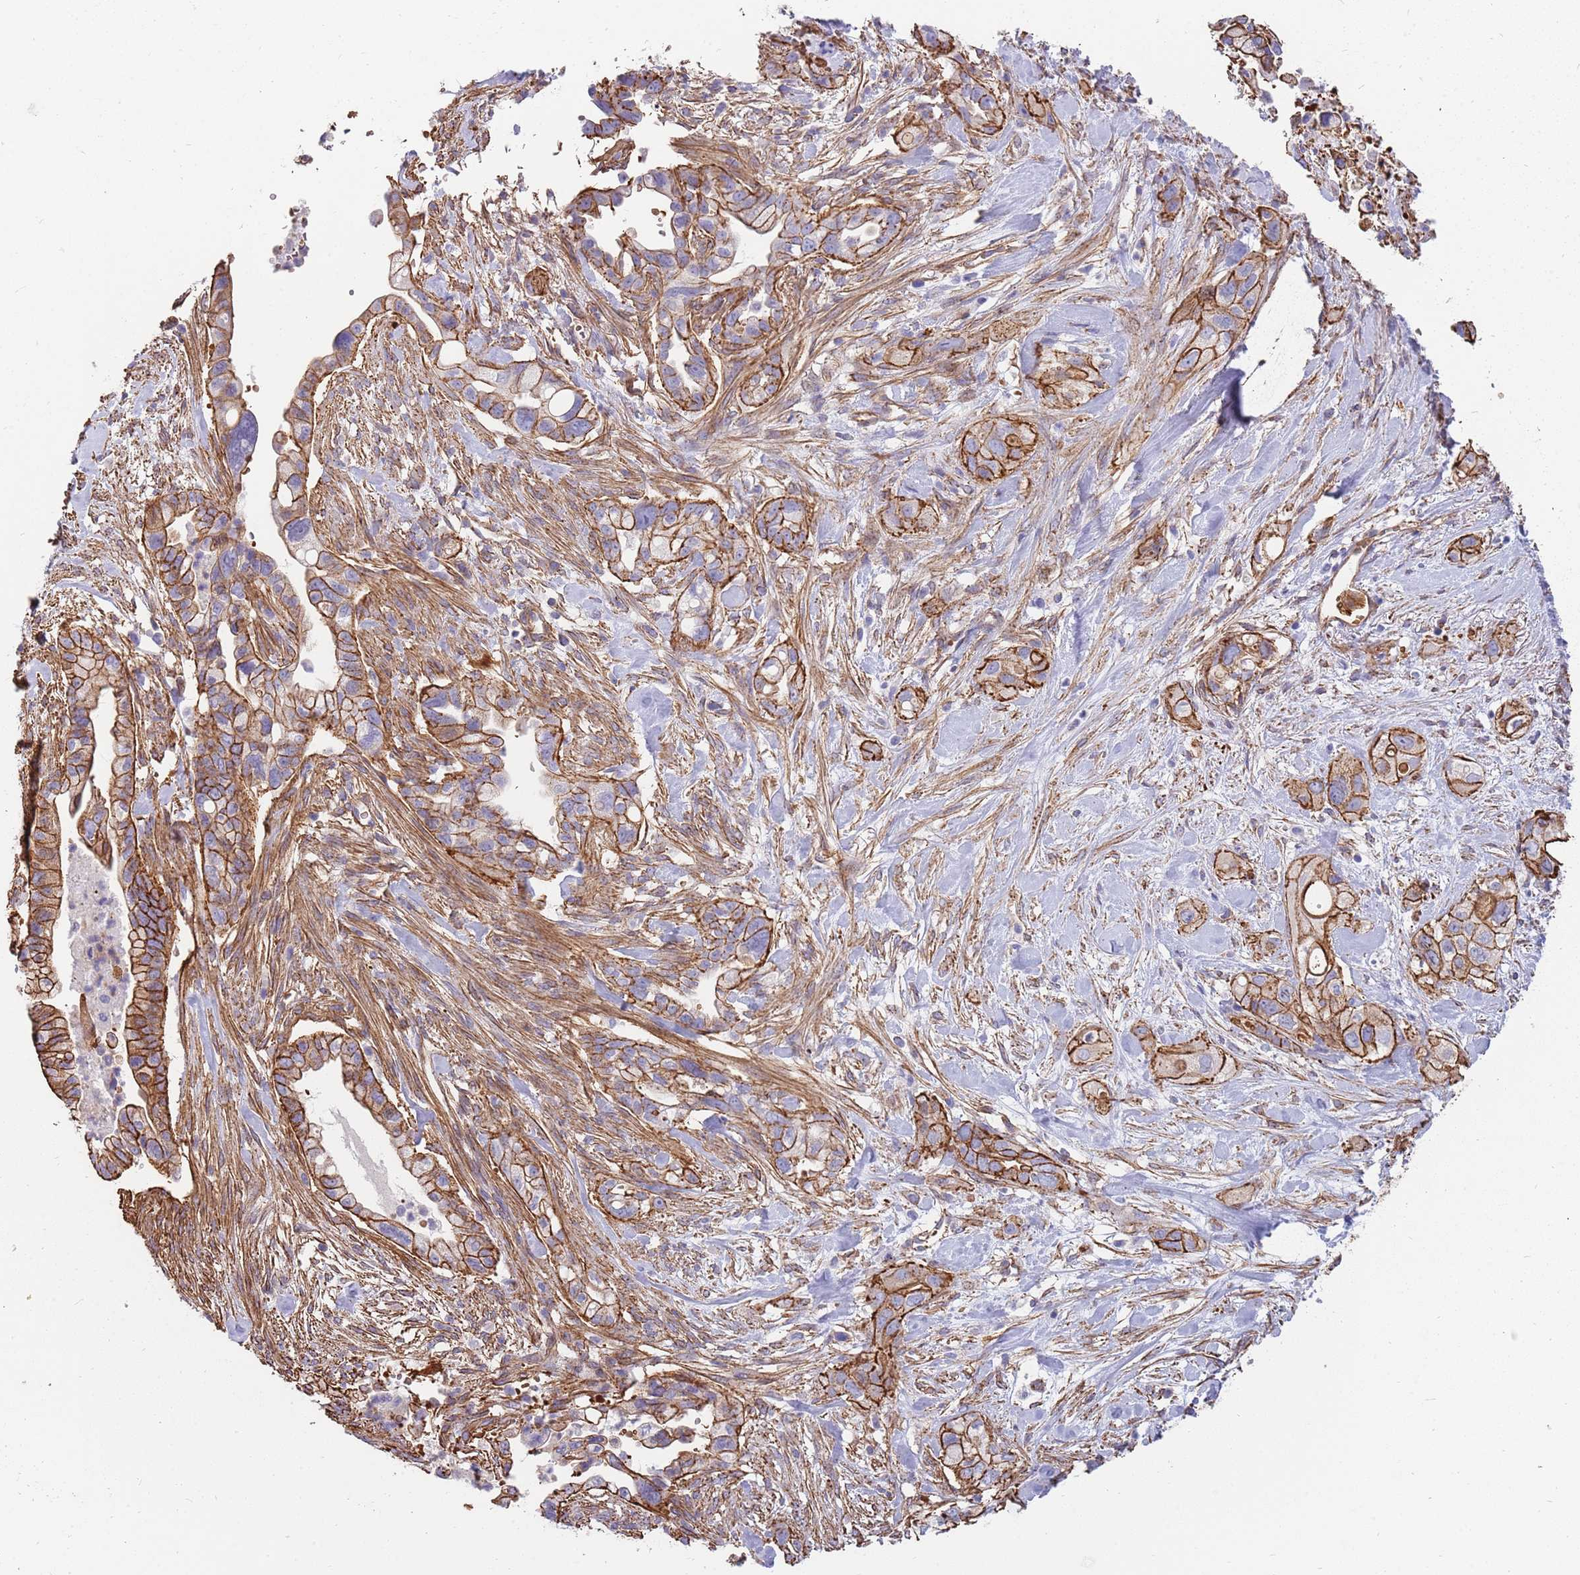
{"staining": {"intensity": "strong", "quantity": ">75%", "location": "cytoplasmic/membranous"}, "tissue": "pancreatic cancer", "cell_type": "Tumor cells", "image_type": "cancer", "snomed": [{"axis": "morphology", "description": "Adenocarcinoma, NOS"}, {"axis": "topography", "description": "Pancreas"}], "caption": "Protein expression analysis of pancreatic cancer reveals strong cytoplasmic/membranous positivity in about >75% of tumor cells. Using DAB (3,3'-diaminobenzidine) (brown) and hematoxylin (blue) stains, captured at high magnification using brightfield microscopy.", "gene": "GFRAL", "patient": {"sex": "male", "age": 44}}